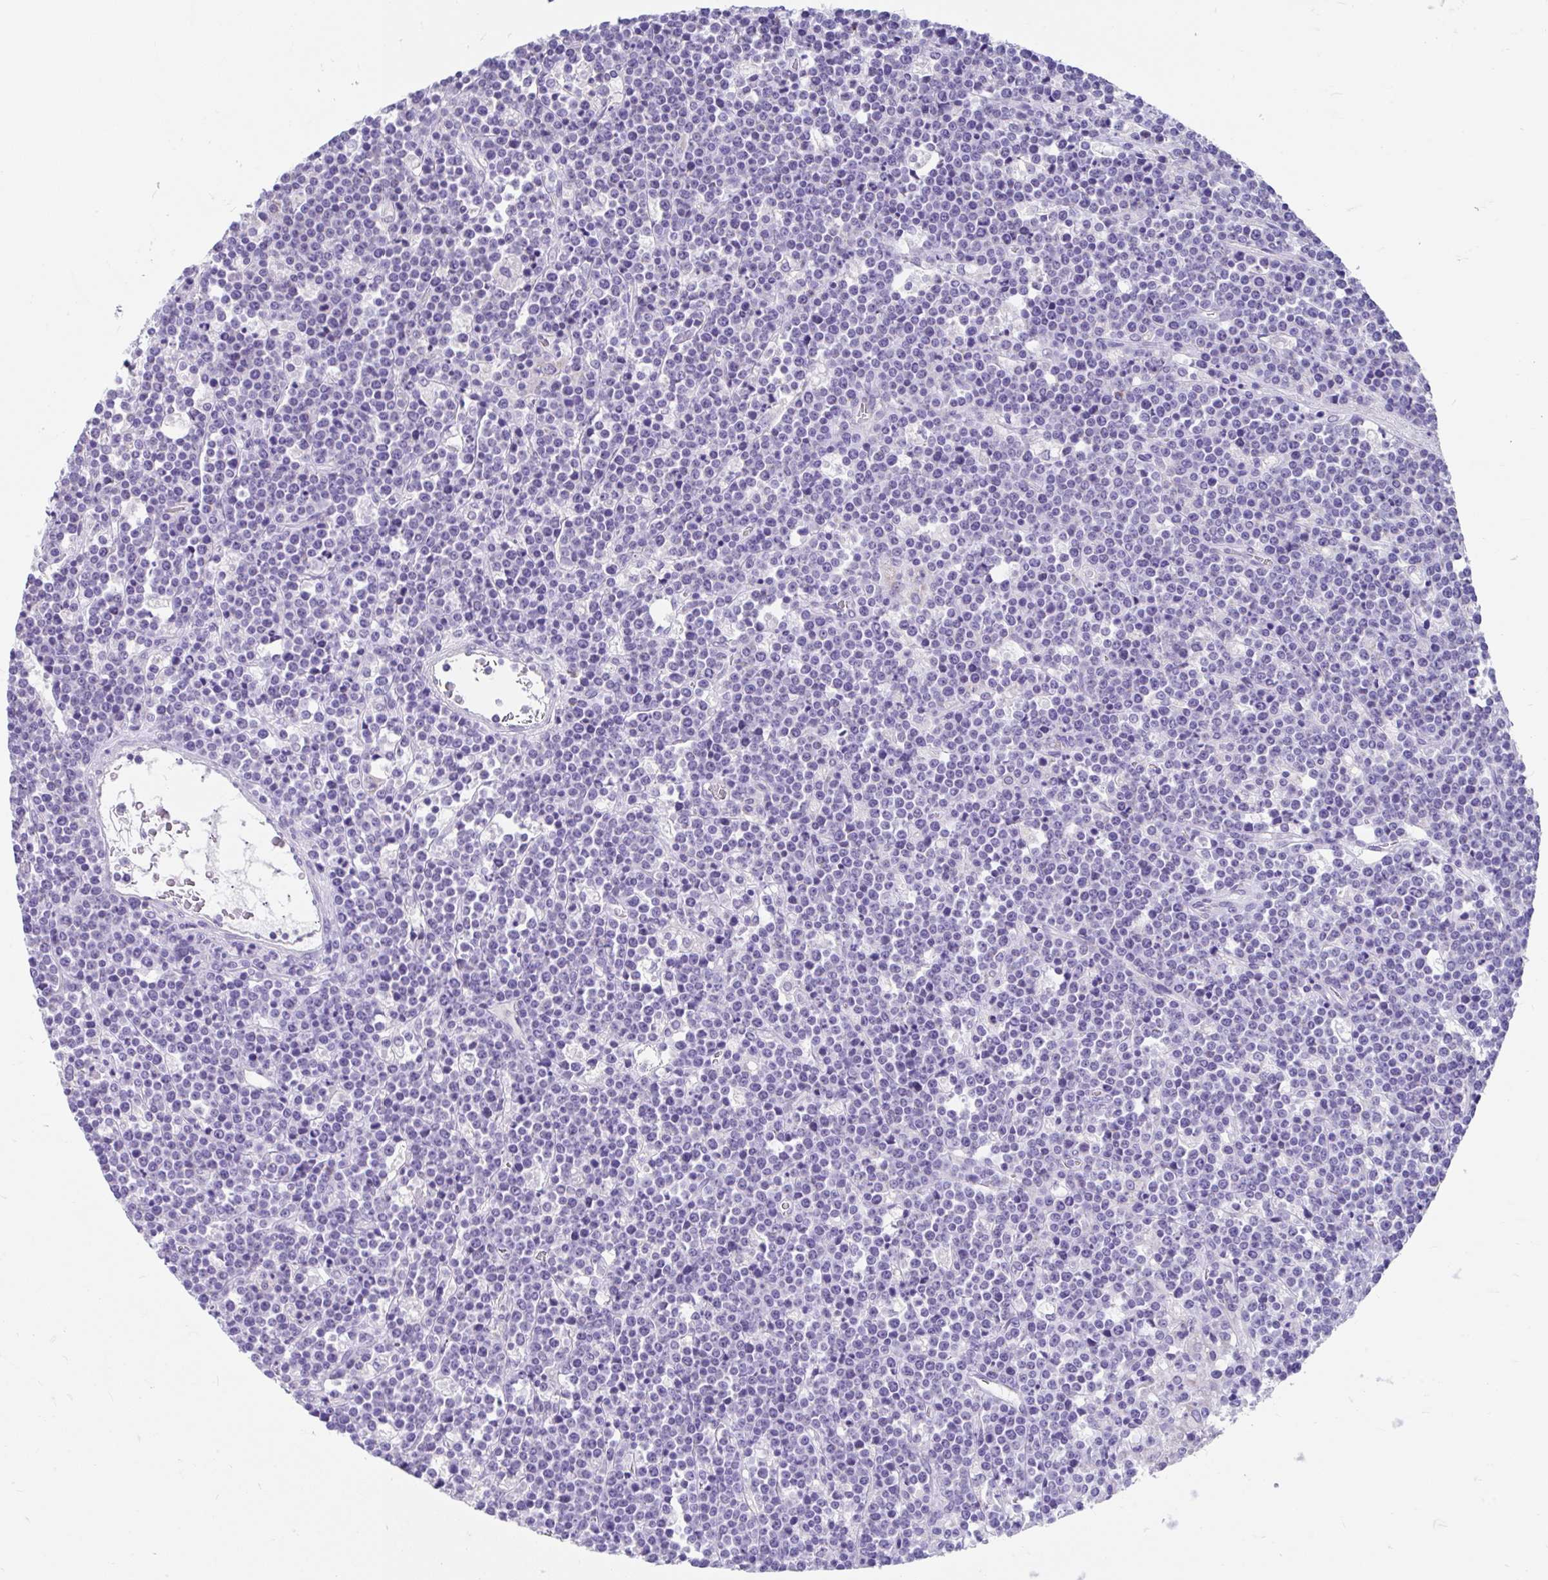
{"staining": {"intensity": "negative", "quantity": "none", "location": "none"}, "tissue": "lymphoma", "cell_type": "Tumor cells", "image_type": "cancer", "snomed": [{"axis": "morphology", "description": "Malignant lymphoma, non-Hodgkin's type, High grade"}, {"axis": "topography", "description": "Ovary"}], "caption": "An IHC photomicrograph of high-grade malignant lymphoma, non-Hodgkin's type is shown. There is no staining in tumor cells of high-grade malignant lymphoma, non-Hodgkin's type.", "gene": "CCSAP", "patient": {"sex": "female", "age": 56}}